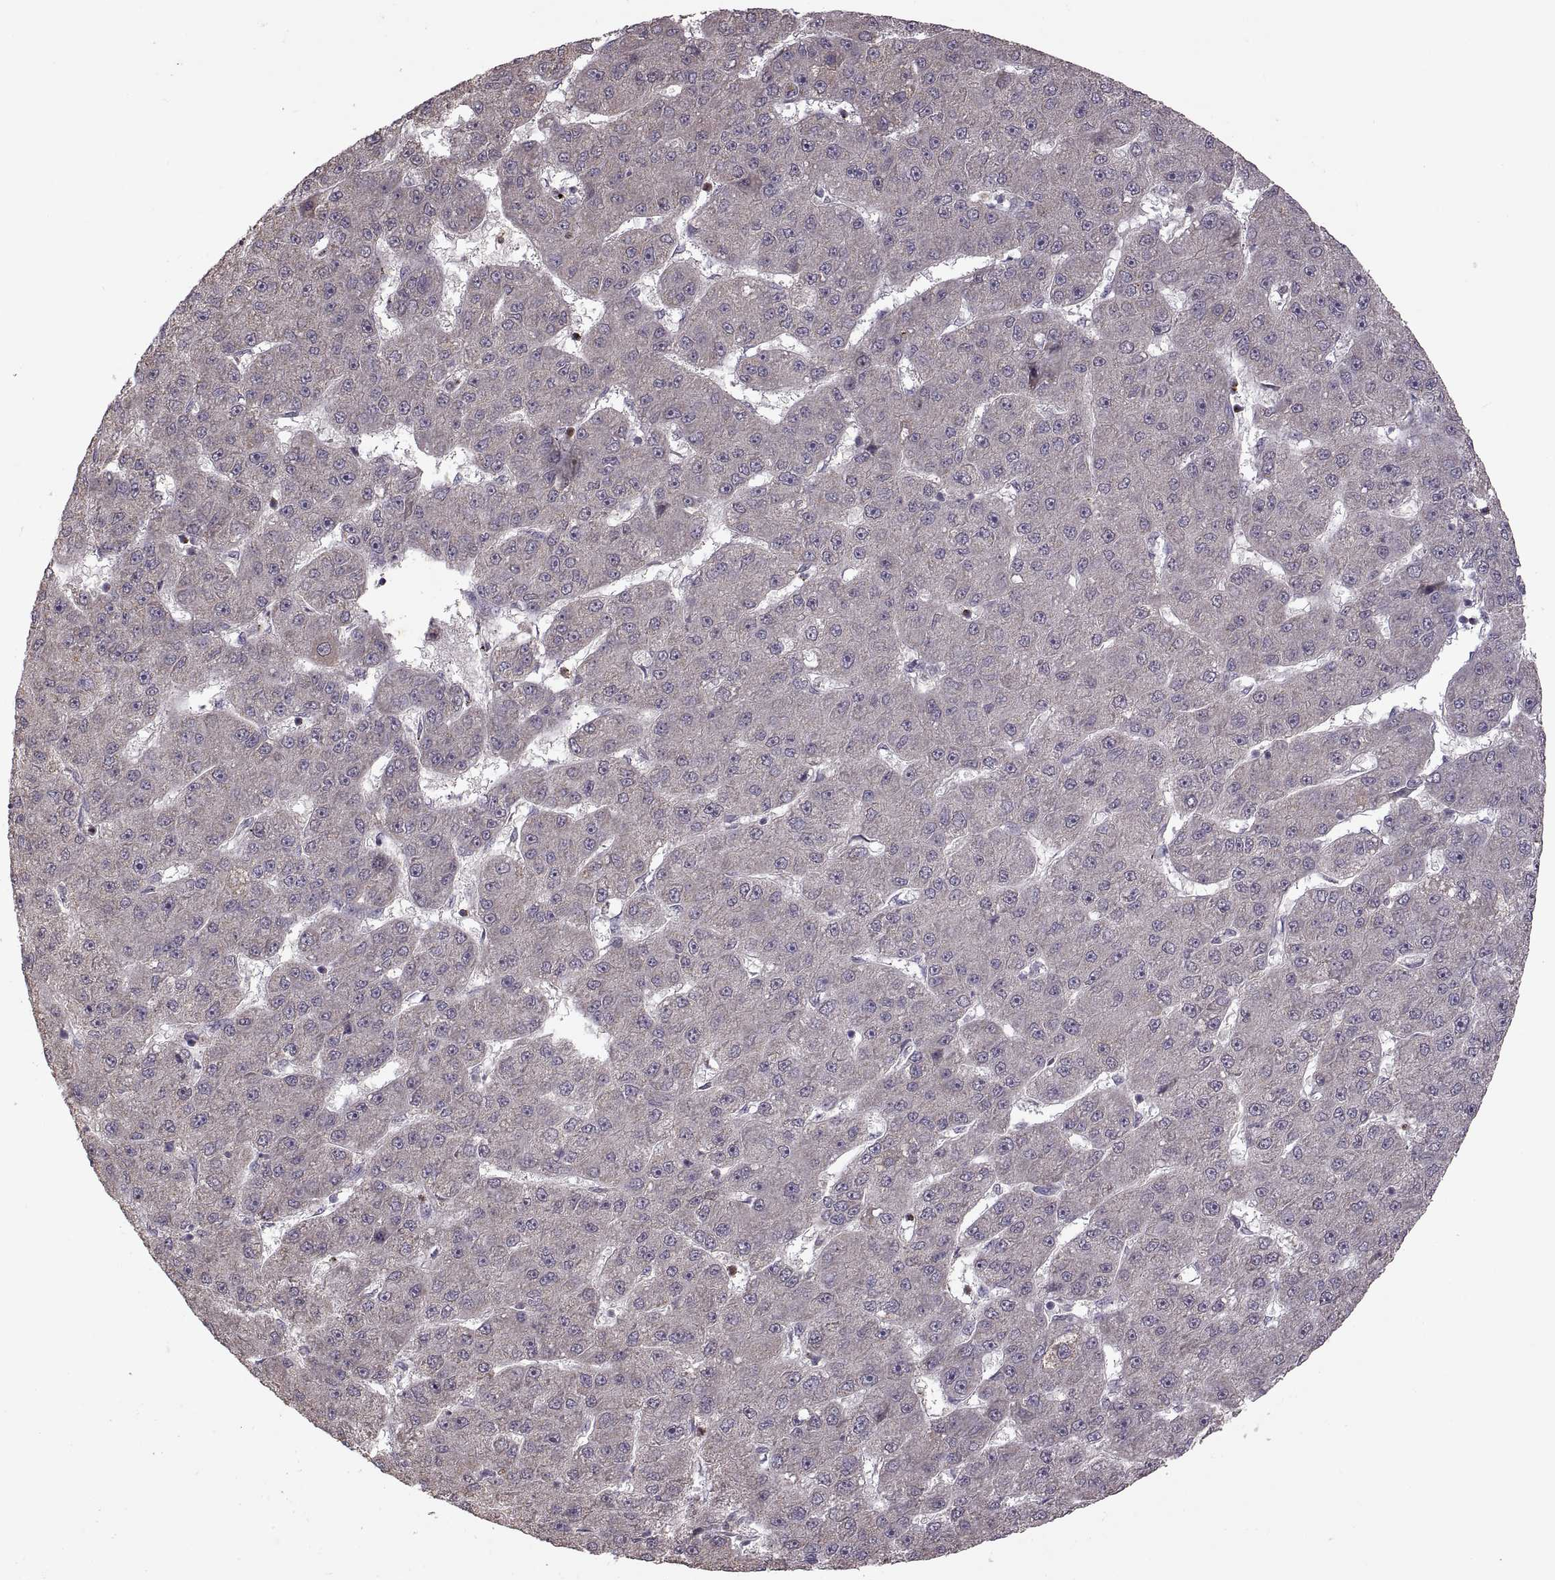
{"staining": {"intensity": "negative", "quantity": "none", "location": "none"}, "tissue": "liver cancer", "cell_type": "Tumor cells", "image_type": "cancer", "snomed": [{"axis": "morphology", "description": "Carcinoma, Hepatocellular, NOS"}, {"axis": "topography", "description": "Liver"}], "caption": "Liver hepatocellular carcinoma was stained to show a protein in brown. There is no significant positivity in tumor cells. (Stains: DAB IHC with hematoxylin counter stain, Microscopy: brightfield microscopy at high magnification).", "gene": "PIERCE1", "patient": {"sex": "male", "age": 67}}